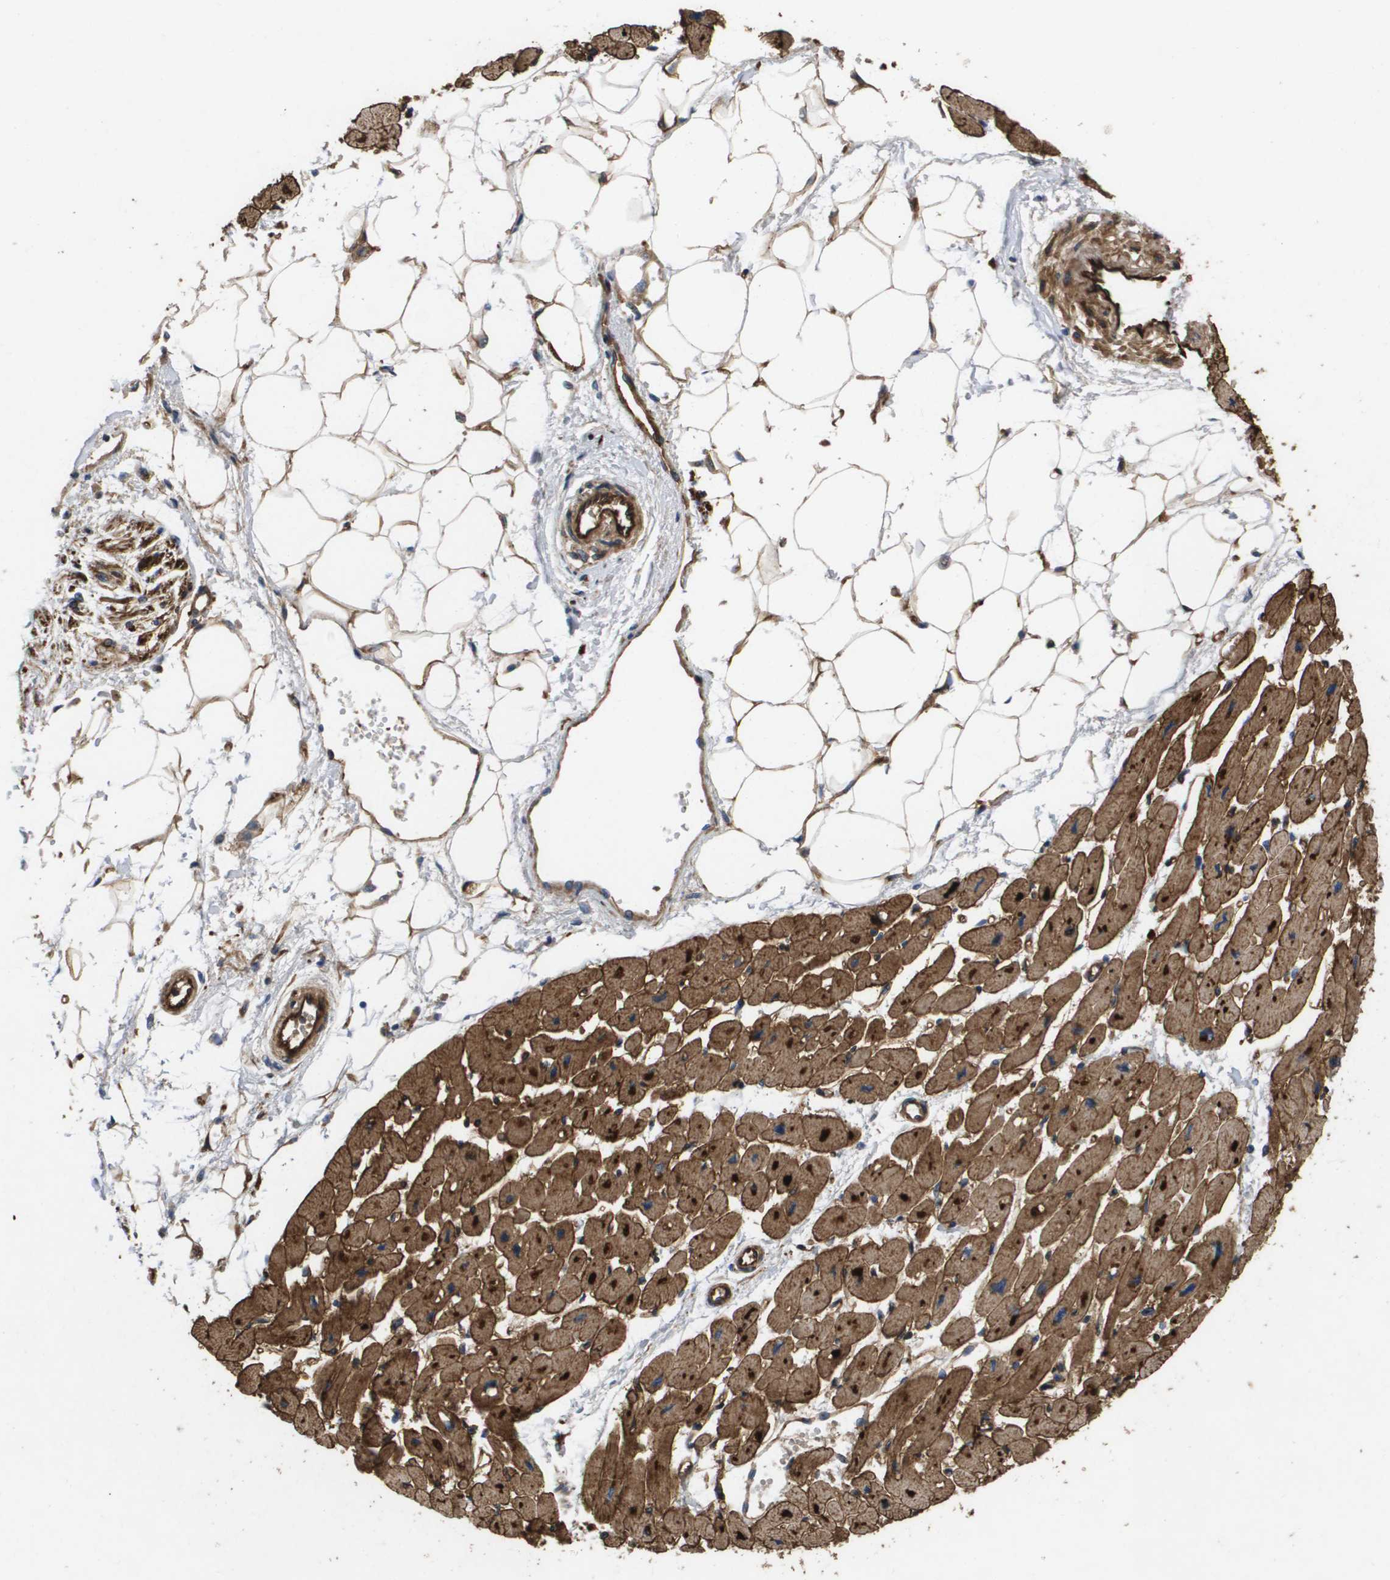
{"staining": {"intensity": "moderate", "quantity": ">75%", "location": "cytoplasmic/membranous"}, "tissue": "heart muscle", "cell_type": "Cardiomyocytes", "image_type": "normal", "snomed": [{"axis": "morphology", "description": "Normal tissue, NOS"}, {"axis": "topography", "description": "Heart"}], "caption": "Immunohistochemical staining of unremarkable heart muscle demonstrates >75% levels of moderate cytoplasmic/membranous protein expression in about >75% of cardiomyocytes. The staining was performed using DAB (3,3'-diaminobenzidine), with brown indicating positive protein expression. Nuclei are stained blue with hematoxylin.", "gene": "ENTPD2", "patient": {"sex": "female", "age": 54}}